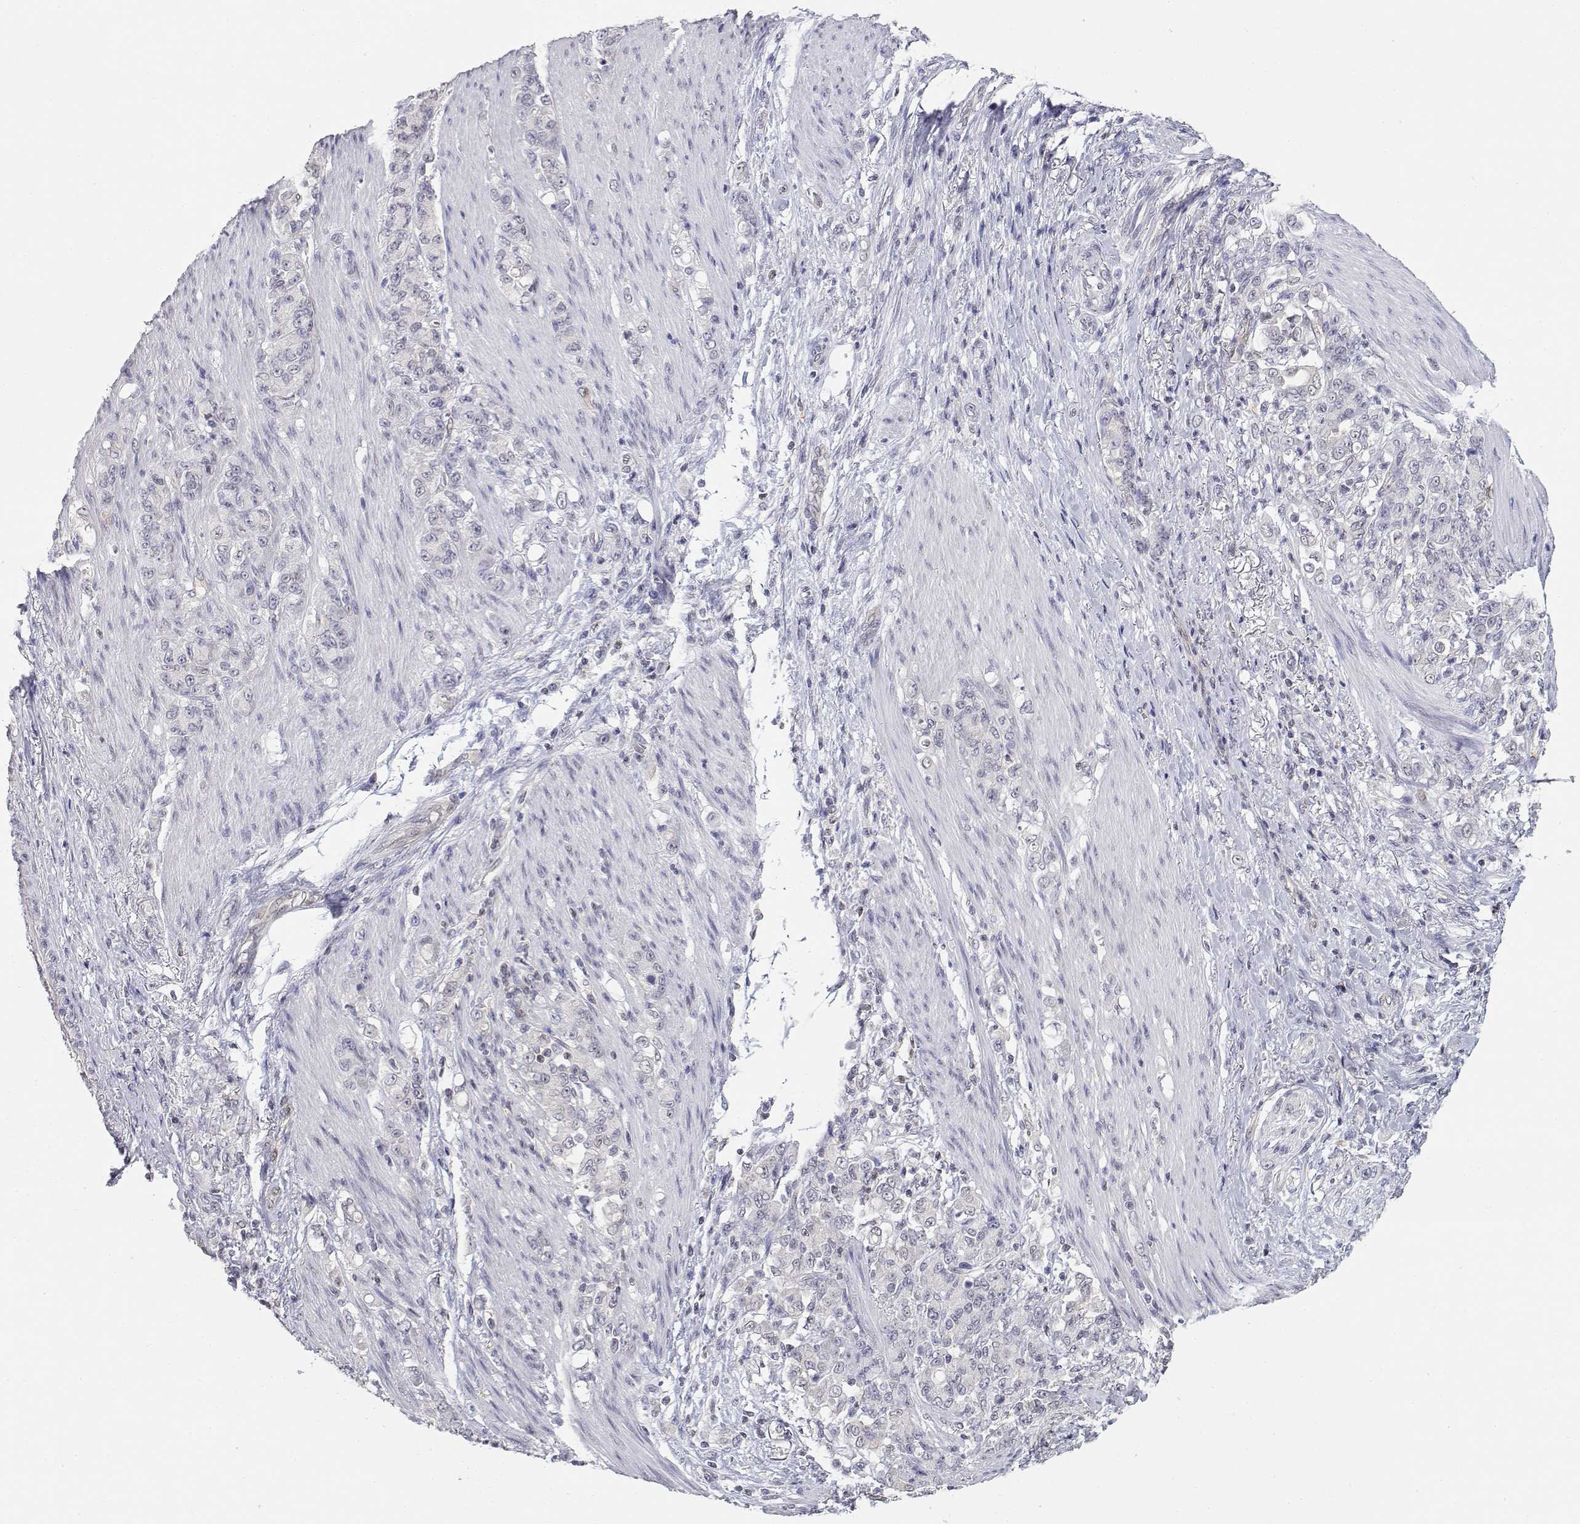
{"staining": {"intensity": "negative", "quantity": "none", "location": "none"}, "tissue": "stomach cancer", "cell_type": "Tumor cells", "image_type": "cancer", "snomed": [{"axis": "morphology", "description": "Adenocarcinoma, NOS"}, {"axis": "topography", "description": "Stomach"}], "caption": "This photomicrograph is of stomach cancer (adenocarcinoma) stained with immunohistochemistry to label a protein in brown with the nuclei are counter-stained blue. There is no staining in tumor cells.", "gene": "ADA", "patient": {"sex": "female", "age": 79}}